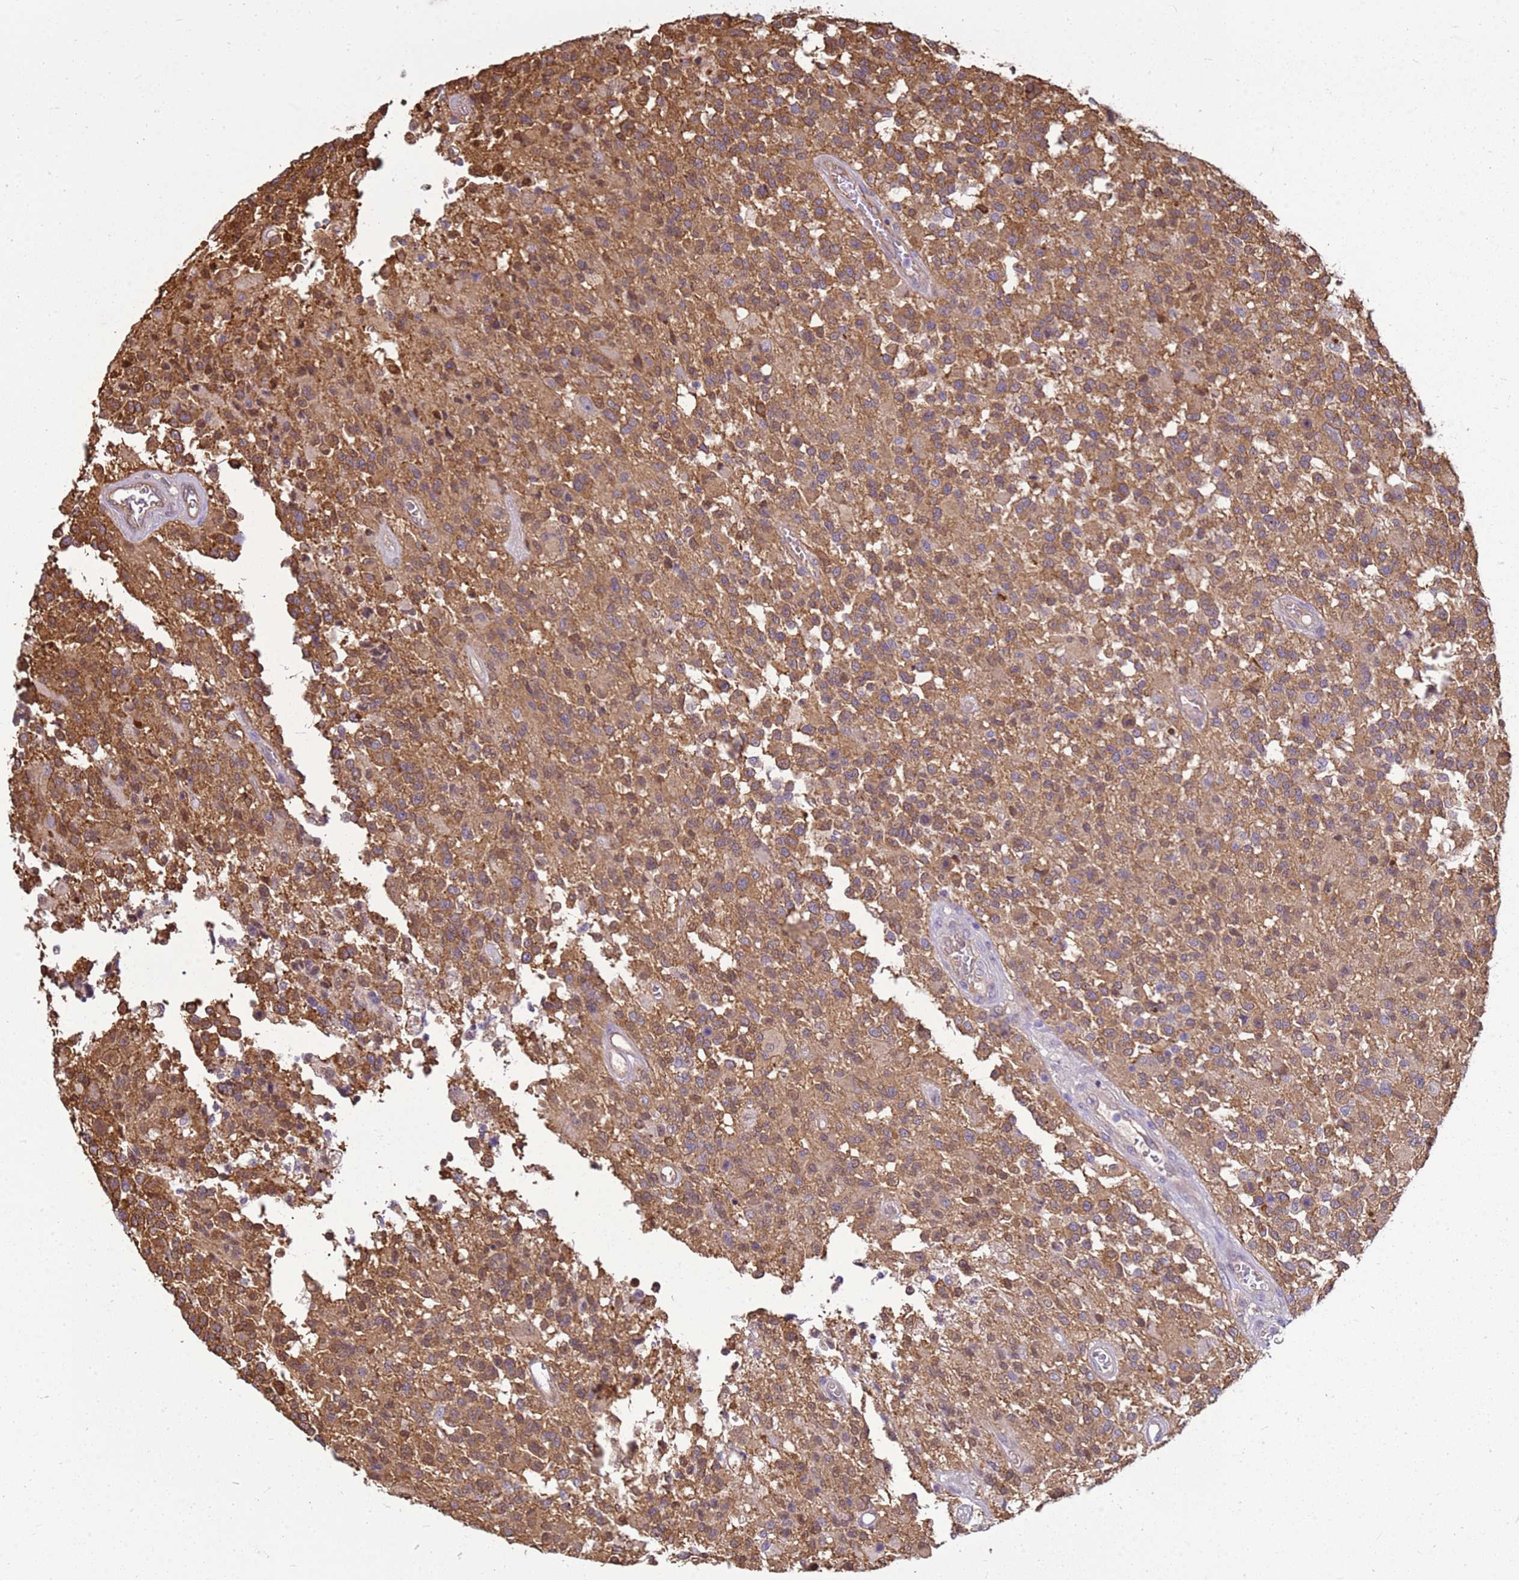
{"staining": {"intensity": "moderate", "quantity": ">75%", "location": "cytoplasmic/membranous"}, "tissue": "glioma", "cell_type": "Tumor cells", "image_type": "cancer", "snomed": [{"axis": "morphology", "description": "Glioma, malignant, High grade"}, {"axis": "morphology", "description": "Glioblastoma, NOS"}, {"axis": "topography", "description": "Brain"}], "caption": "Immunohistochemical staining of human glioblastoma exhibits medium levels of moderate cytoplasmic/membranous expression in approximately >75% of tumor cells.", "gene": "YWHAE", "patient": {"sex": "male", "age": 60}}